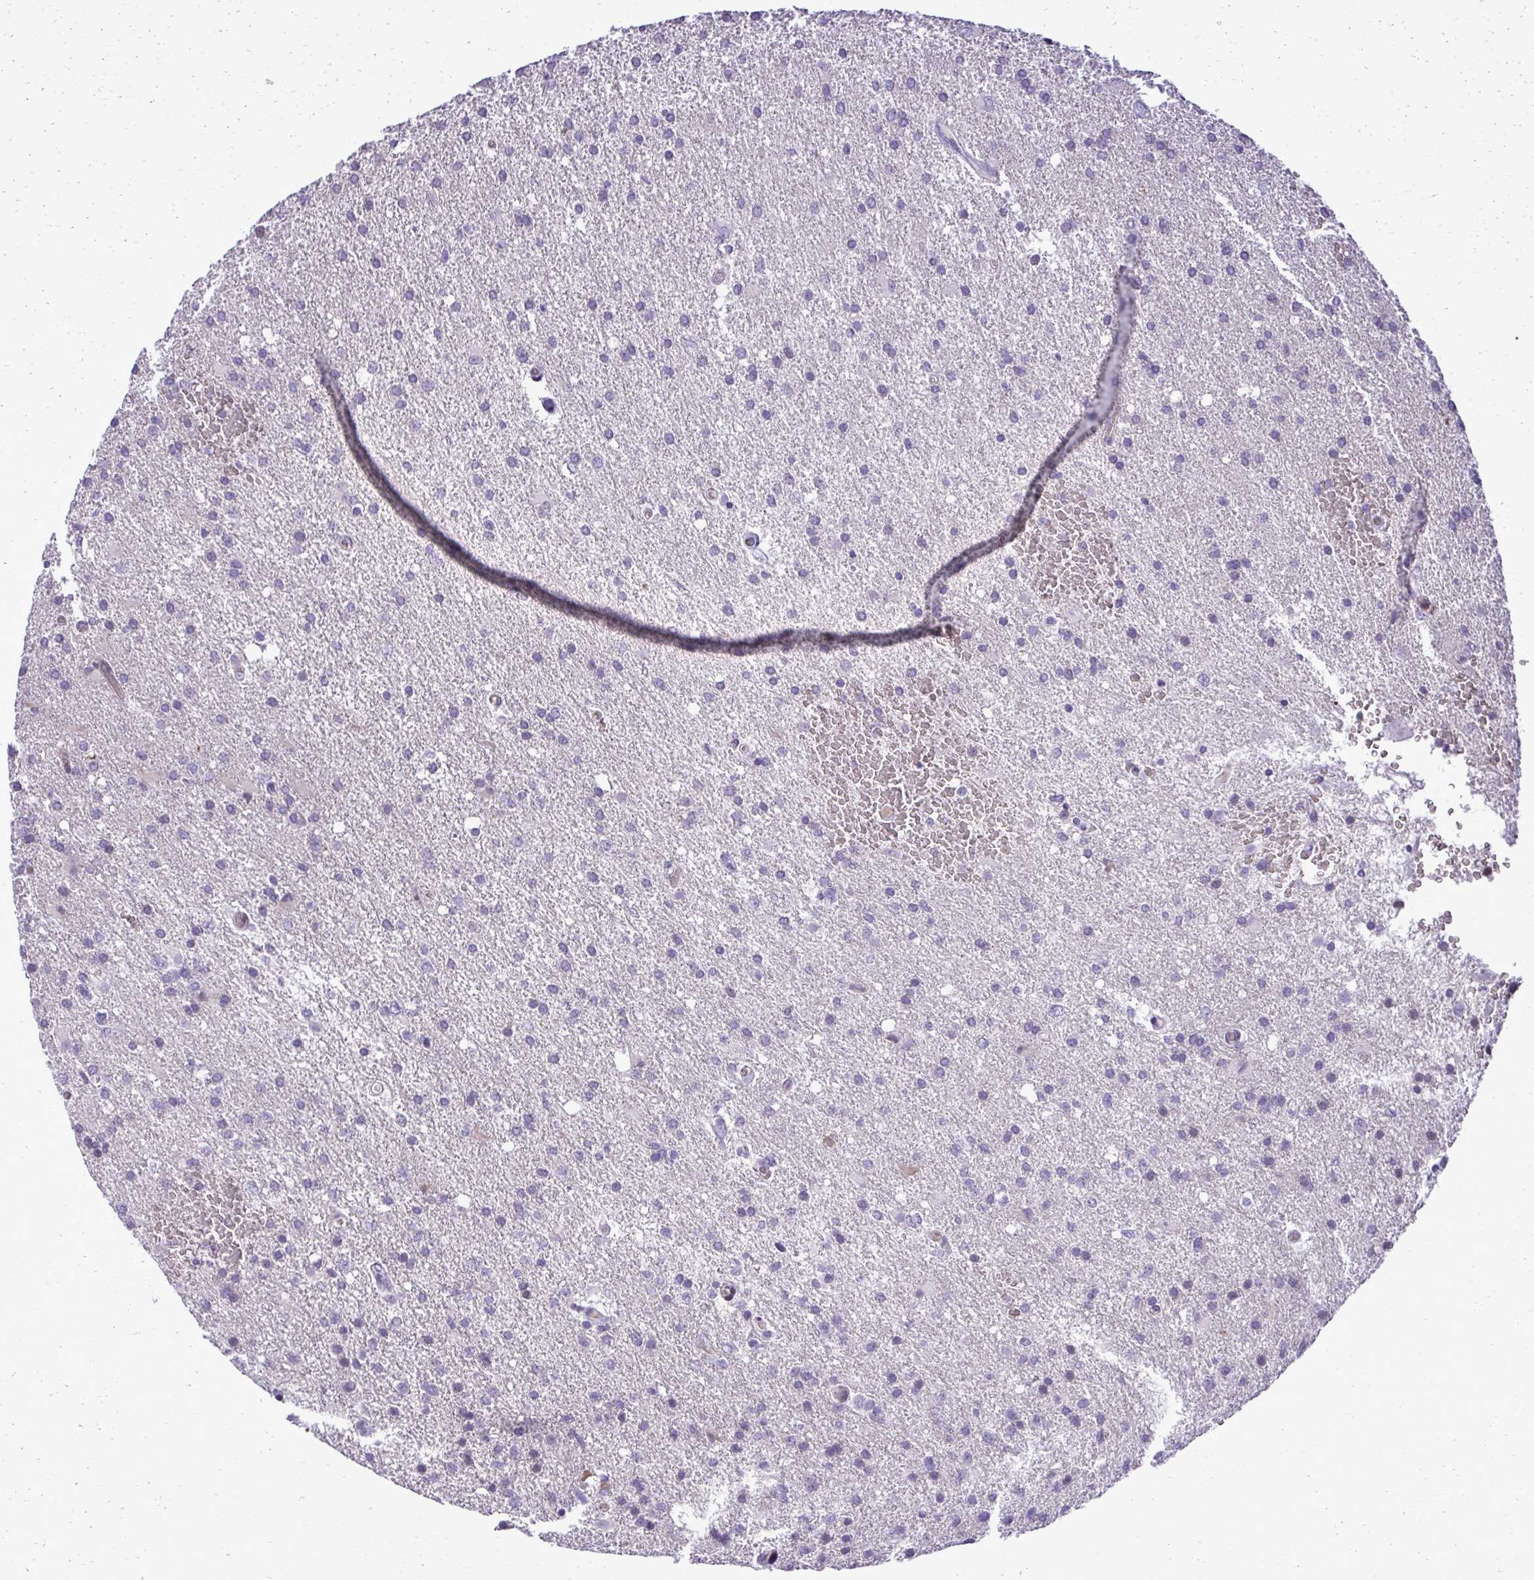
{"staining": {"intensity": "negative", "quantity": "none", "location": "none"}, "tissue": "glioma", "cell_type": "Tumor cells", "image_type": "cancer", "snomed": [{"axis": "morphology", "description": "Glioma, malignant, High grade"}, {"axis": "topography", "description": "Brain"}], "caption": "High magnification brightfield microscopy of malignant glioma (high-grade) stained with DAB (3,3'-diaminobenzidine) (brown) and counterstained with hematoxylin (blue): tumor cells show no significant expression. The staining is performed using DAB (3,3'-diaminobenzidine) brown chromogen with nuclei counter-stained in using hematoxylin.", "gene": "PITPNM3", "patient": {"sex": "male", "age": 68}}